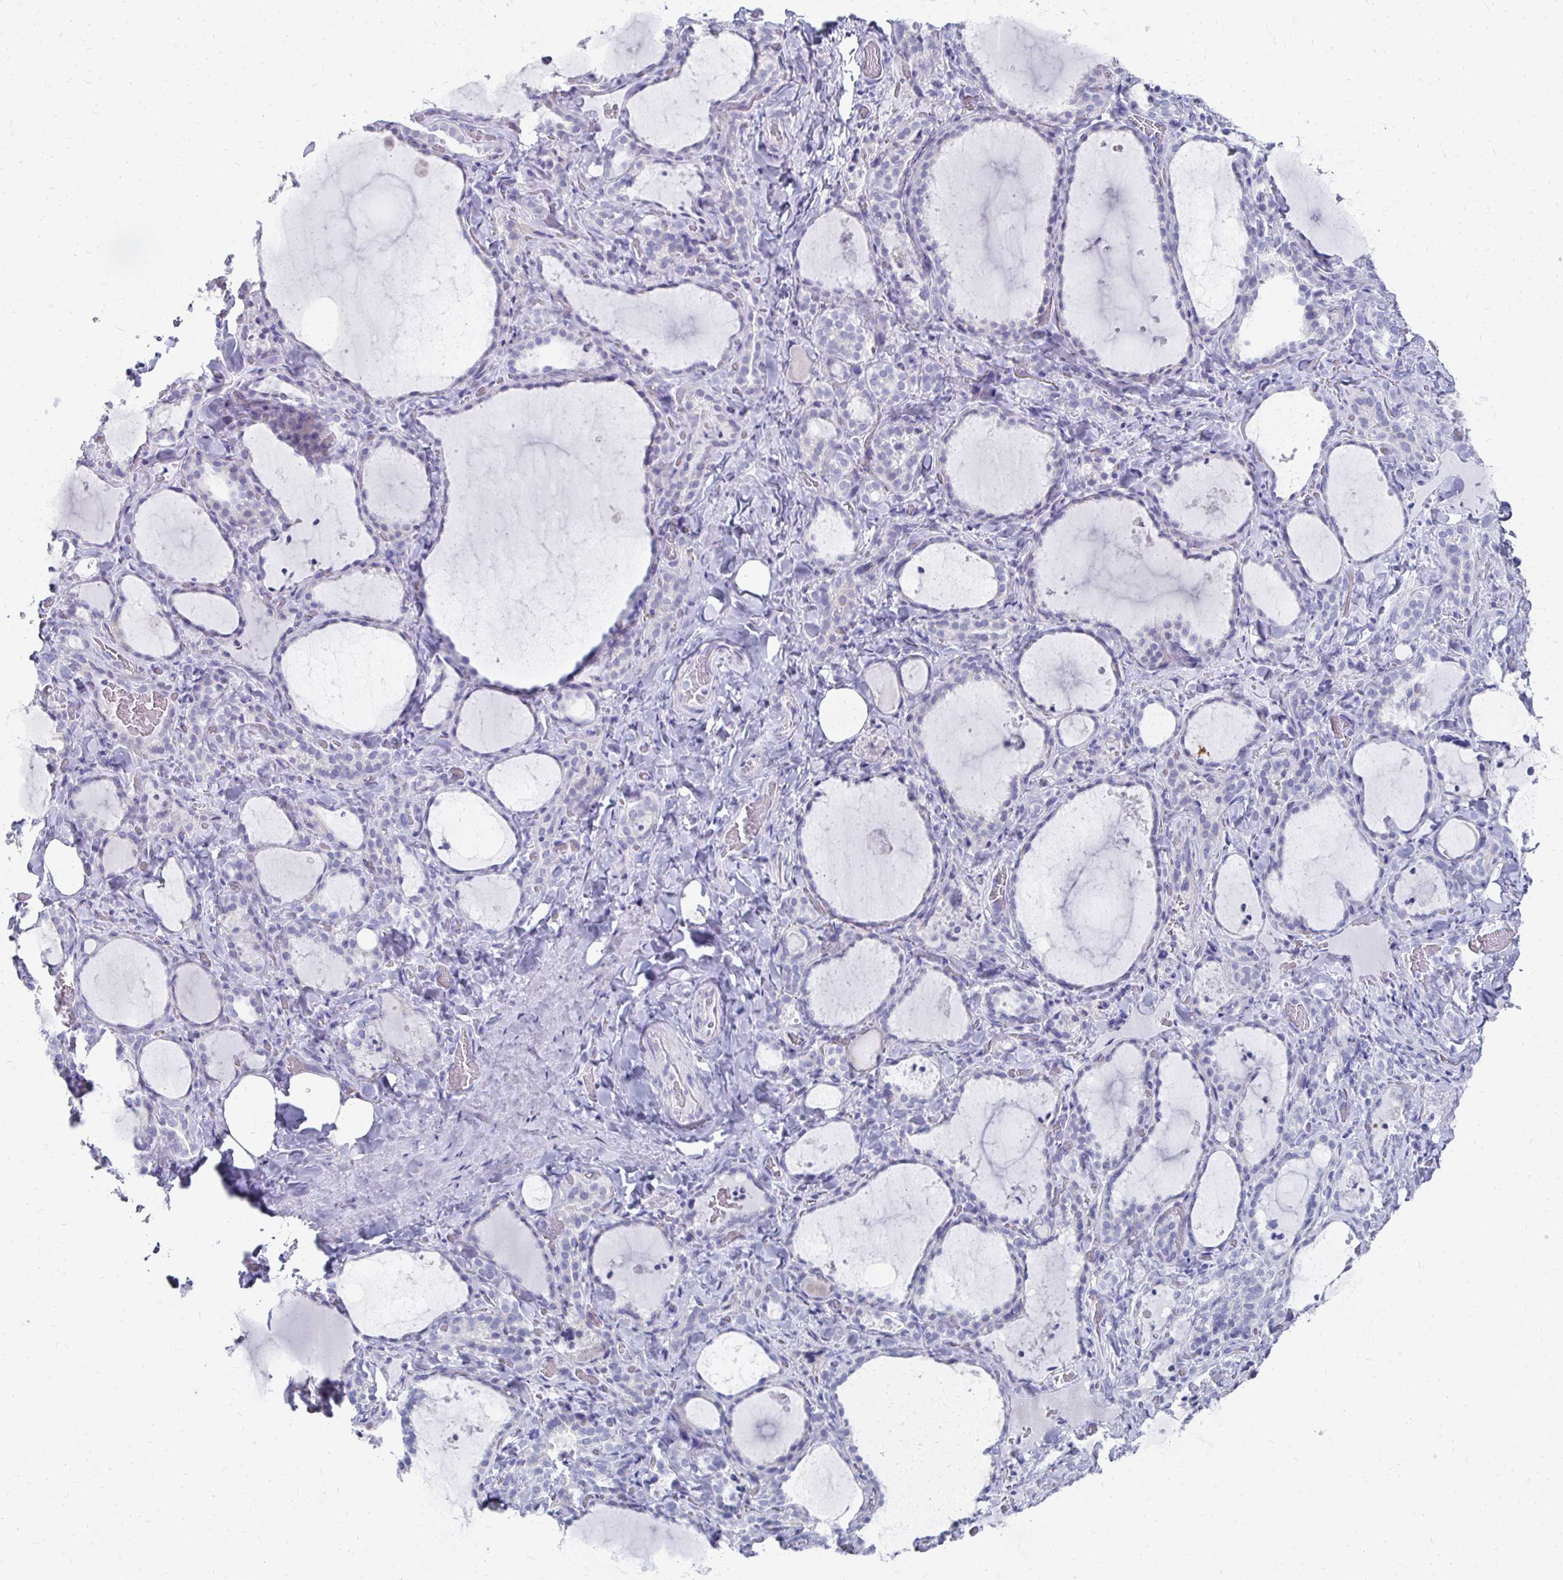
{"staining": {"intensity": "negative", "quantity": "none", "location": "none"}, "tissue": "thyroid gland", "cell_type": "Glandular cells", "image_type": "normal", "snomed": [{"axis": "morphology", "description": "Normal tissue, NOS"}, {"axis": "topography", "description": "Thyroid gland"}], "caption": "This is an immunohistochemistry (IHC) histopathology image of unremarkable thyroid gland. There is no staining in glandular cells.", "gene": "SYCP3", "patient": {"sex": "female", "age": 22}}